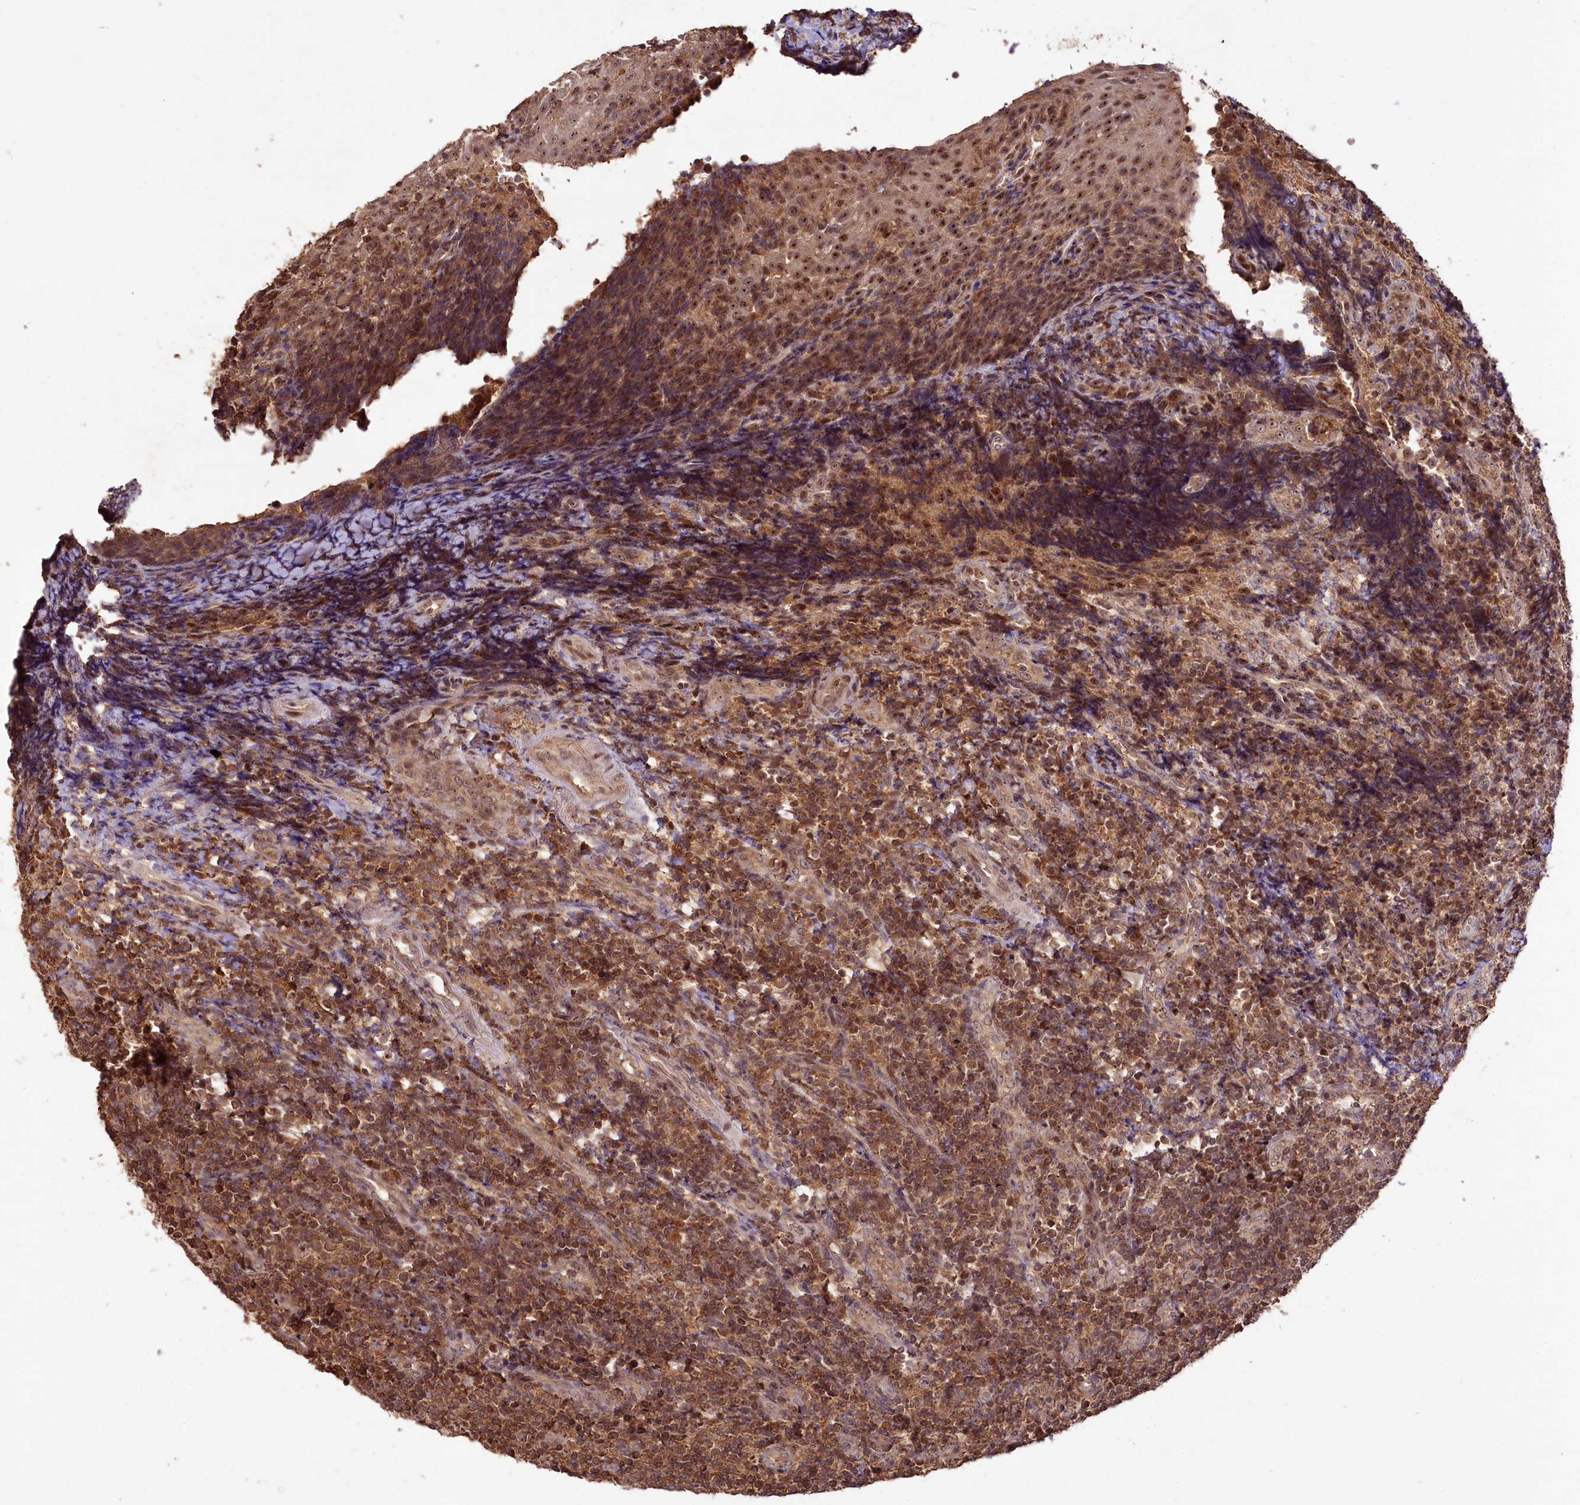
{"staining": {"intensity": "moderate", "quantity": ">75%", "location": "cytoplasmic/membranous"}, "tissue": "tonsil", "cell_type": "Germinal center cells", "image_type": "normal", "snomed": [{"axis": "morphology", "description": "Normal tissue, NOS"}, {"axis": "topography", "description": "Tonsil"}], "caption": "Immunohistochemical staining of normal human tonsil shows moderate cytoplasmic/membranous protein positivity in approximately >75% of germinal center cells. The staining was performed using DAB, with brown indicating positive protein expression. Nuclei are stained blue with hematoxylin.", "gene": "RRP8", "patient": {"sex": "female", "age": 19}}